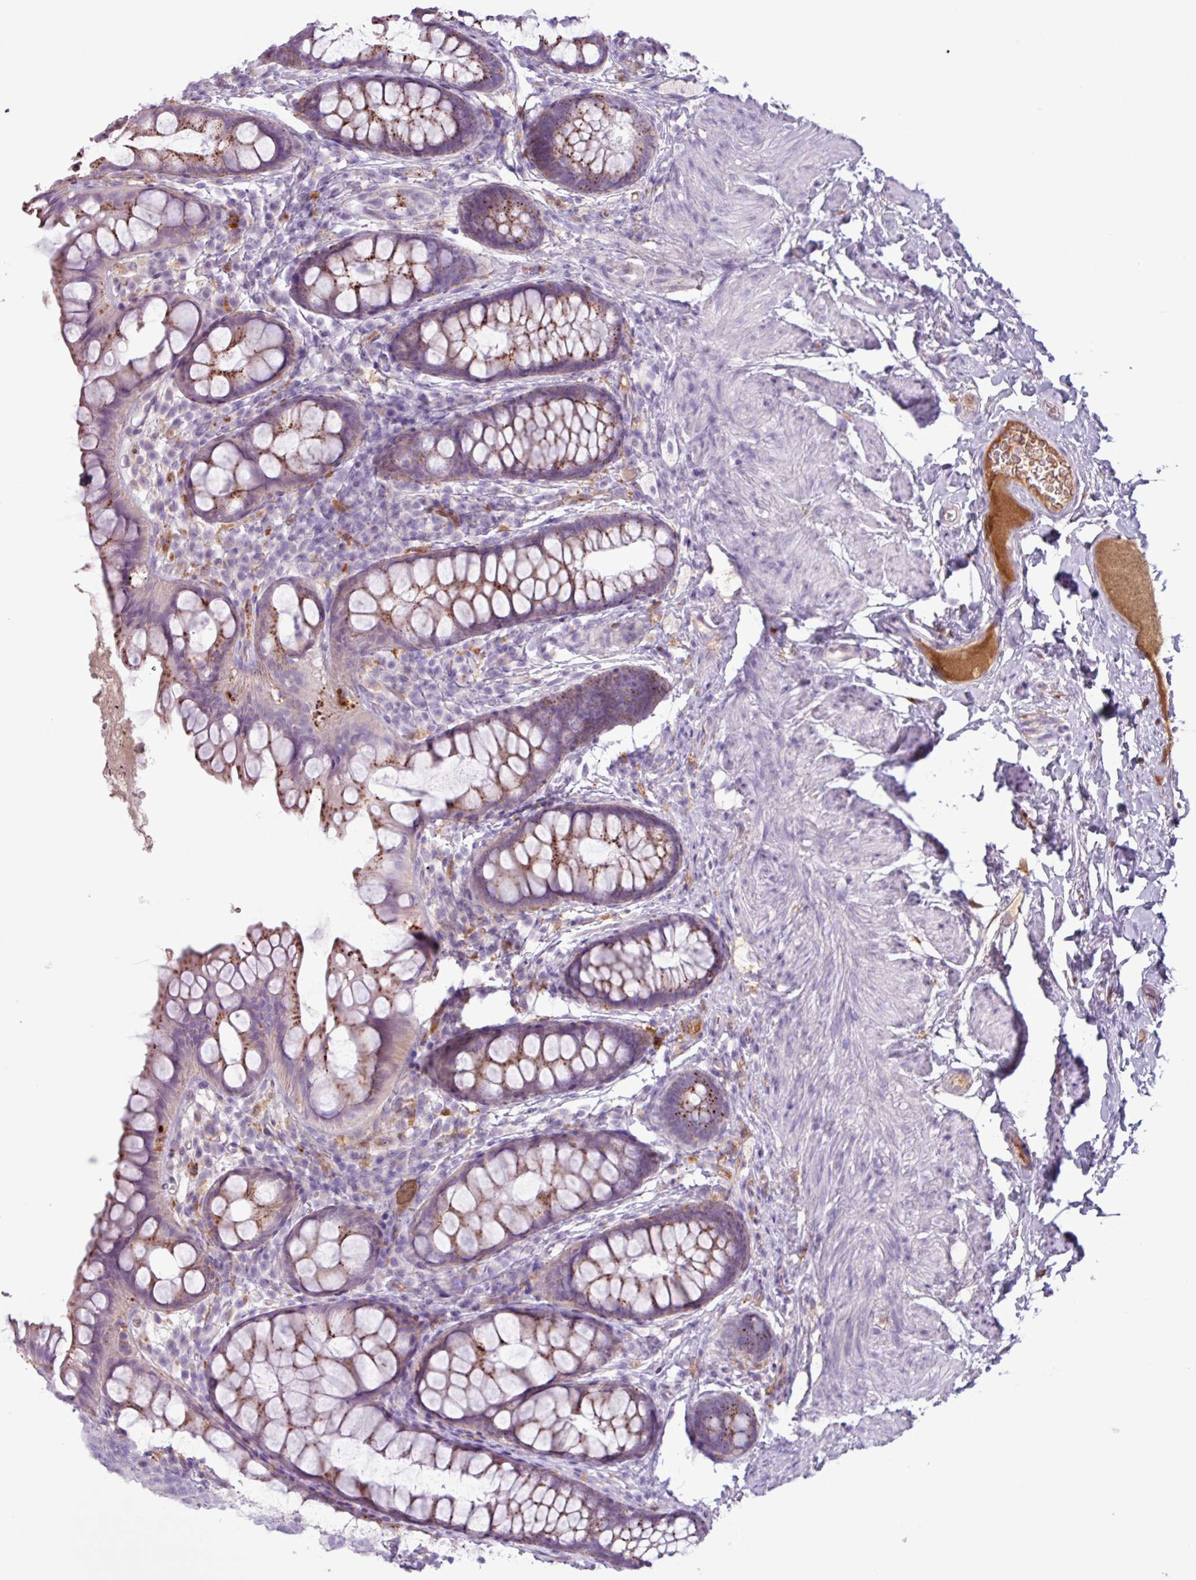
{"staining": {"intensity": "moderate", "quantity": "25%-75%", "location": "cytoplasmic/membranous"}, "tissue": "rectum", "cell_type": "Glandular cells", "image_type": "normal", "snomed": [{"axis": "morphology", "description": "Normal tissue, NOS"}, {"axis": "topography", "description": "Rectum"}, {"axis": "topography", "description": "Peripheral nerve tissue"}], "caption": "Approximately 25%-75% of glandular cells in benign human rectum exhibit moderate cytoplasmic/membranous protein staining as visualized by brown immunohistochemical staining.", "gene": "C4A", "patient": {"sex": "female", "age": 69}}